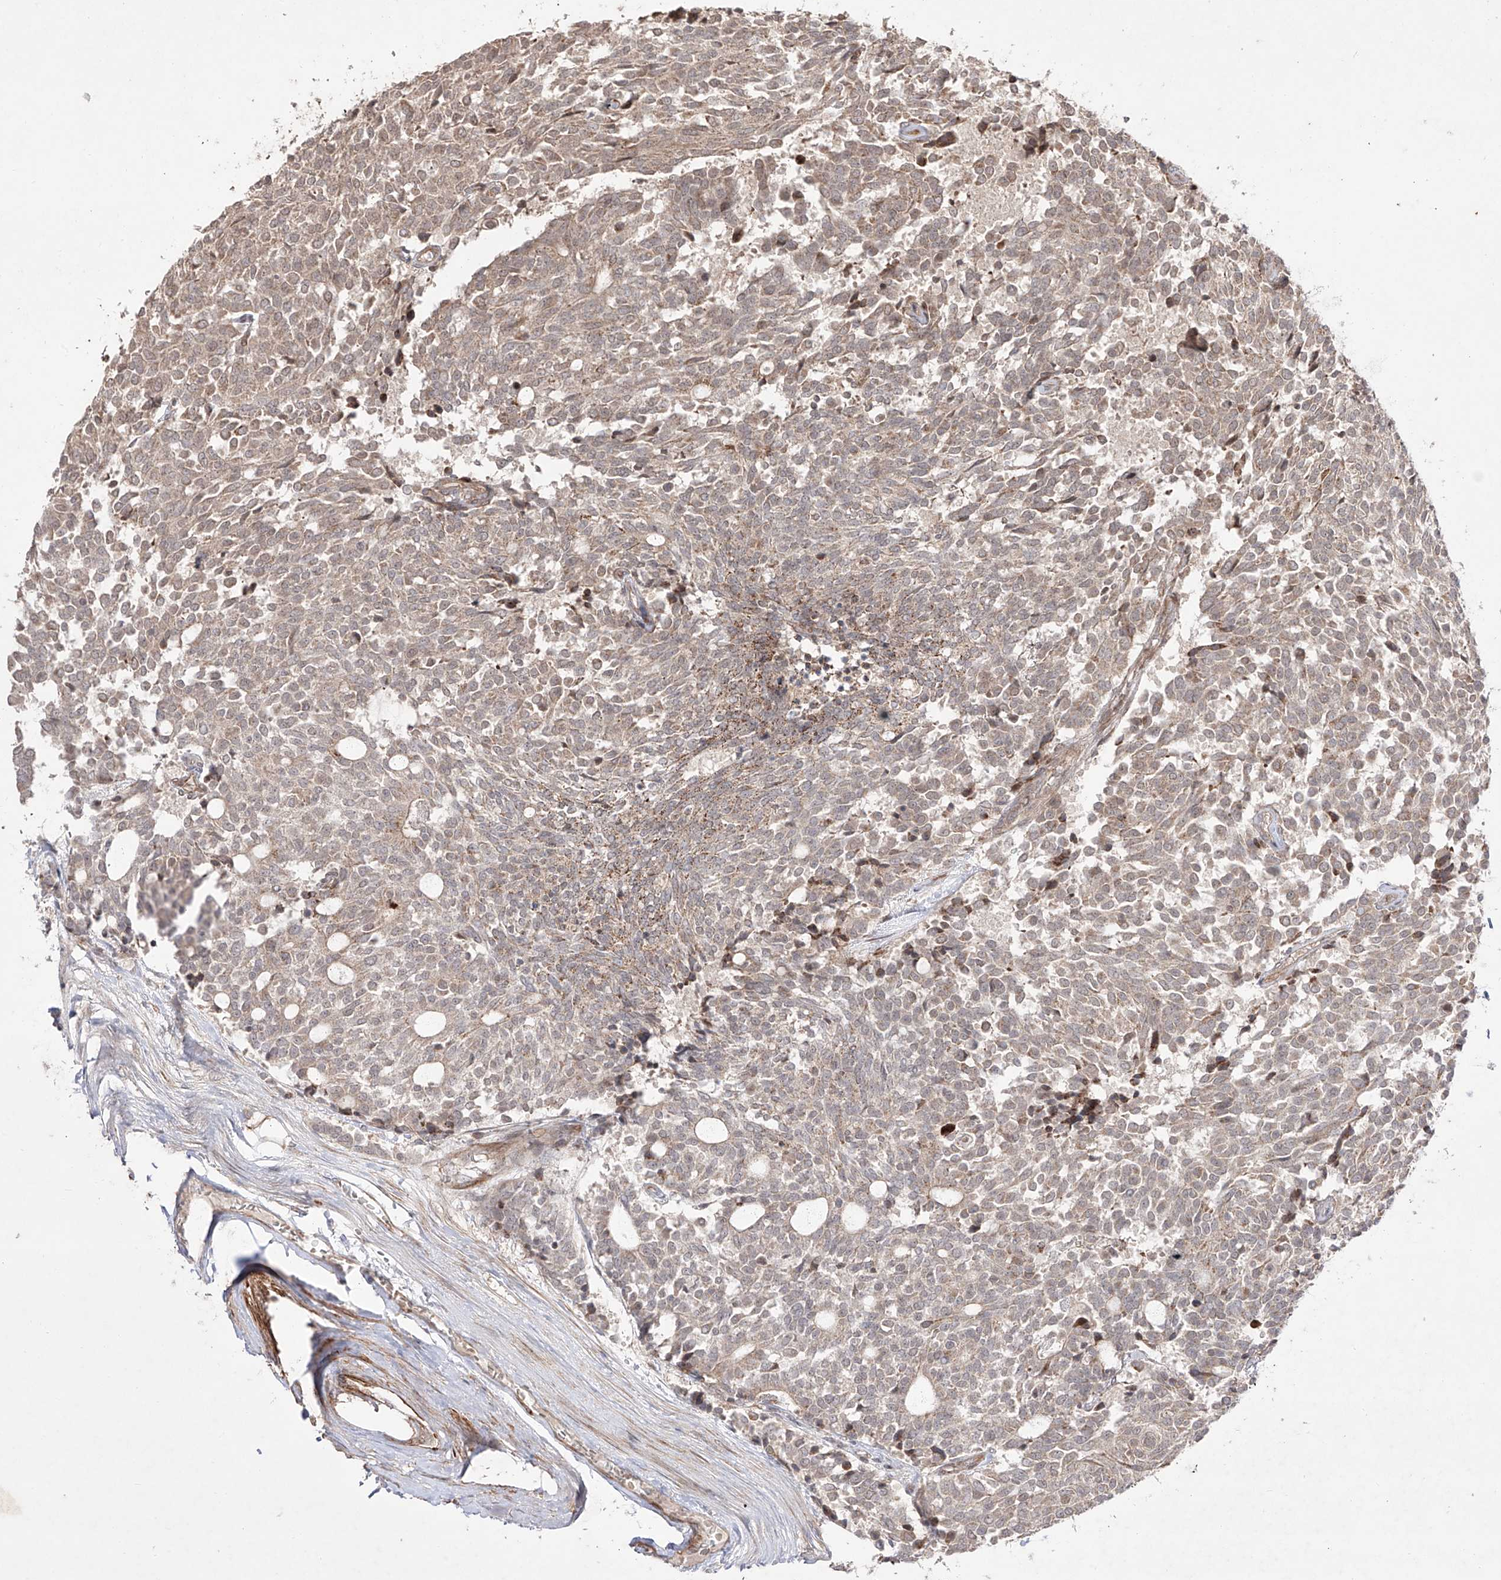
{"staining": {"intensity": "weak", "quantity": "25%-75%", "location": "cytoplasmic/membranous"}, "tissue": "carcinoid", "cell_type": "Tumor cells", "image_type": "cancer", "snomed": [{"axis": "morphology", "description": "Carcinoid, malignant, NOS"}, {"axis": "topography", "description": "Pancreas"}], "caption": "Protein expression analysis of malignant carcinoid displays weak cytoplasmic/membranous positivity in approximately 25%-75% of tumor cells.", "gene": "KDM1B", "patient": {"sex": "female", "age": 54}}